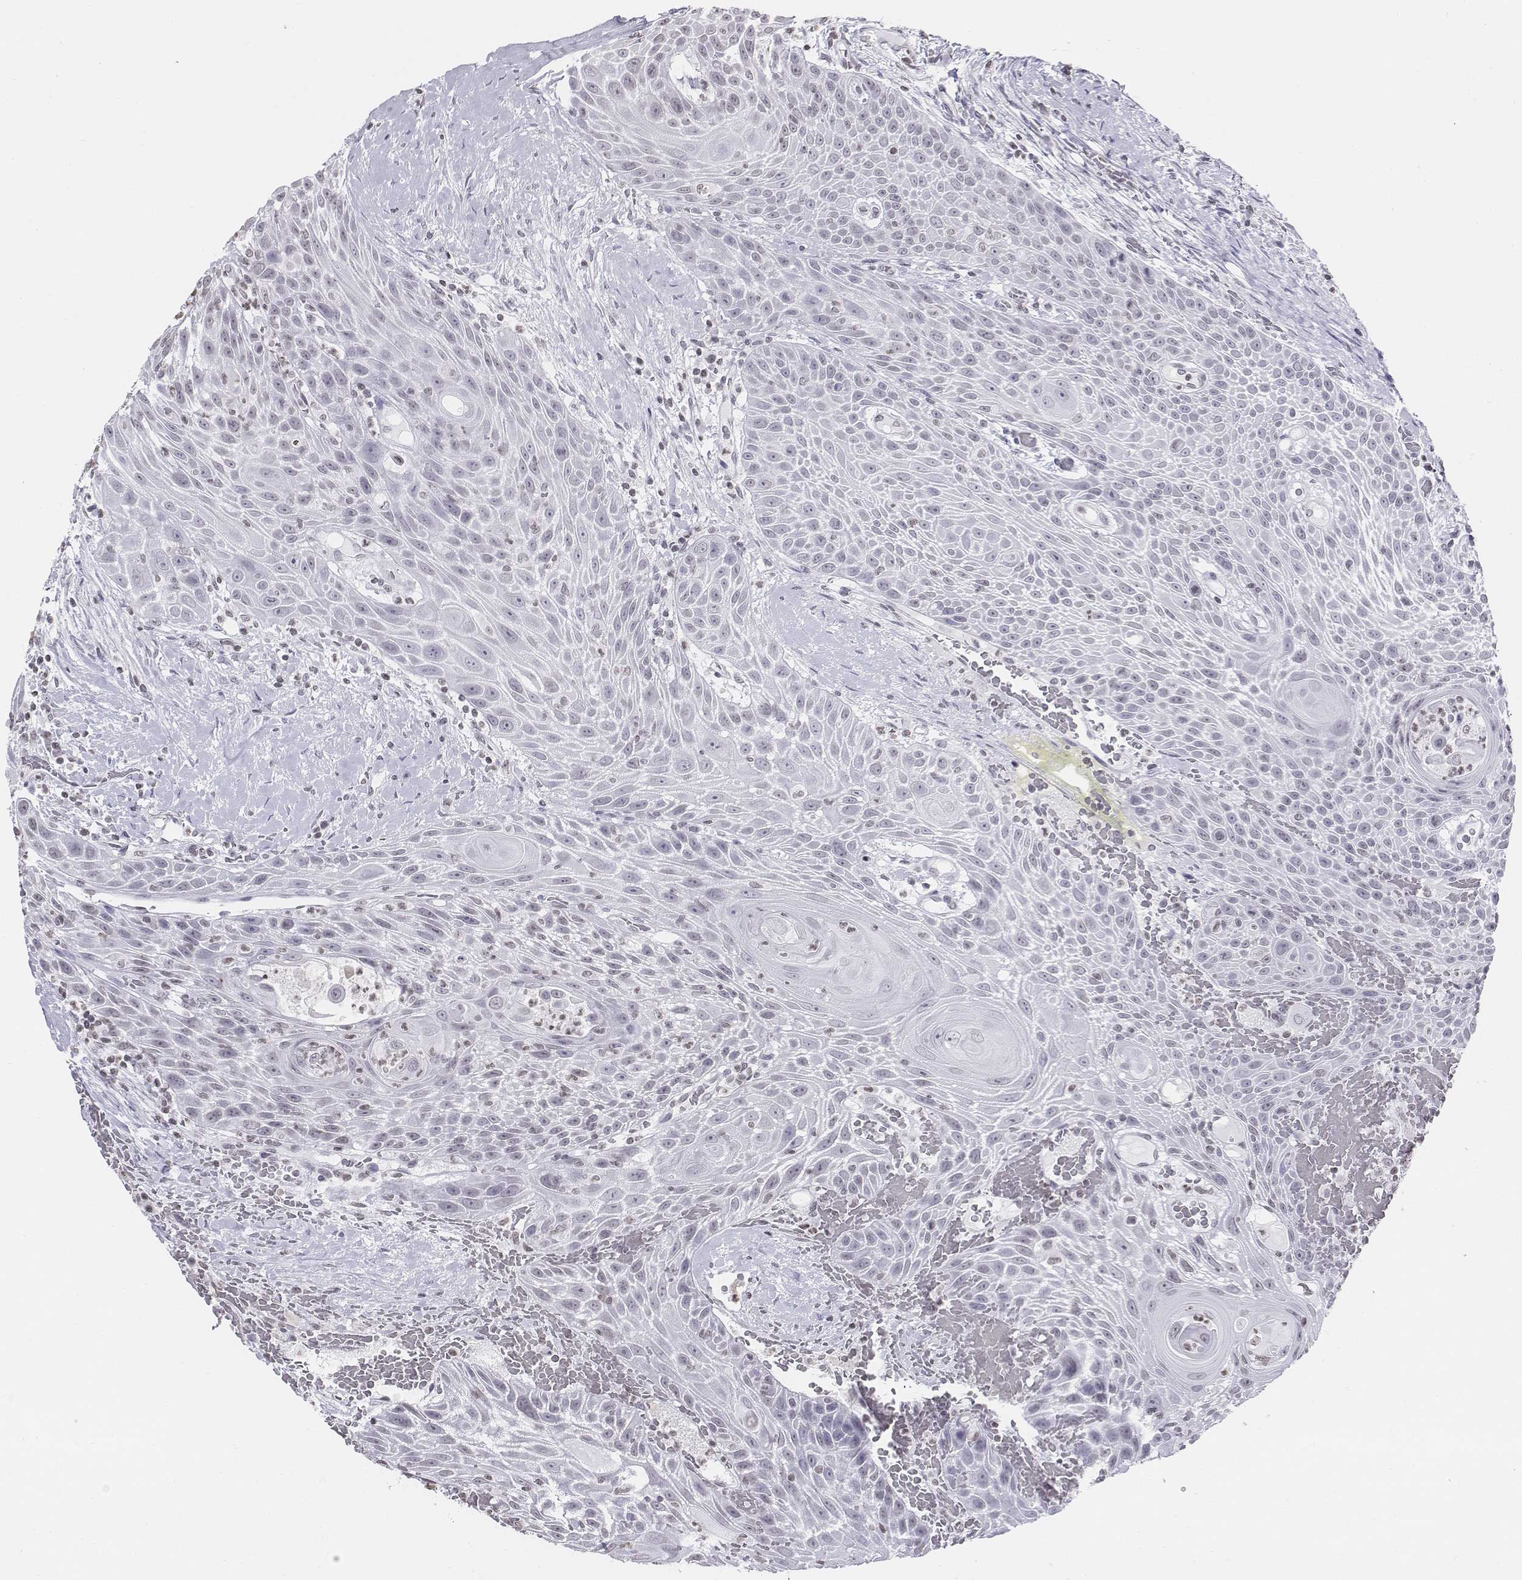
{"staining": {"intensity": "negative", "quantity": "none", "location": "none"}, "tissue": "head and neck cancer", "cell_type": "Tumor cells", "image_type": "cancer", "snomed": [{"axis": "morphology", "description": "Squamous cell carcinoma, NOS"}, {"axis": "topography", "description": "Head-Neck"}], "caption": "Immunohistochemical staining of head and neck squamous cell carcinoma exhibits no significant expression in tumor cells.", "gene": "BARHL1", "patient": {"sex": "male", "age": 69}}